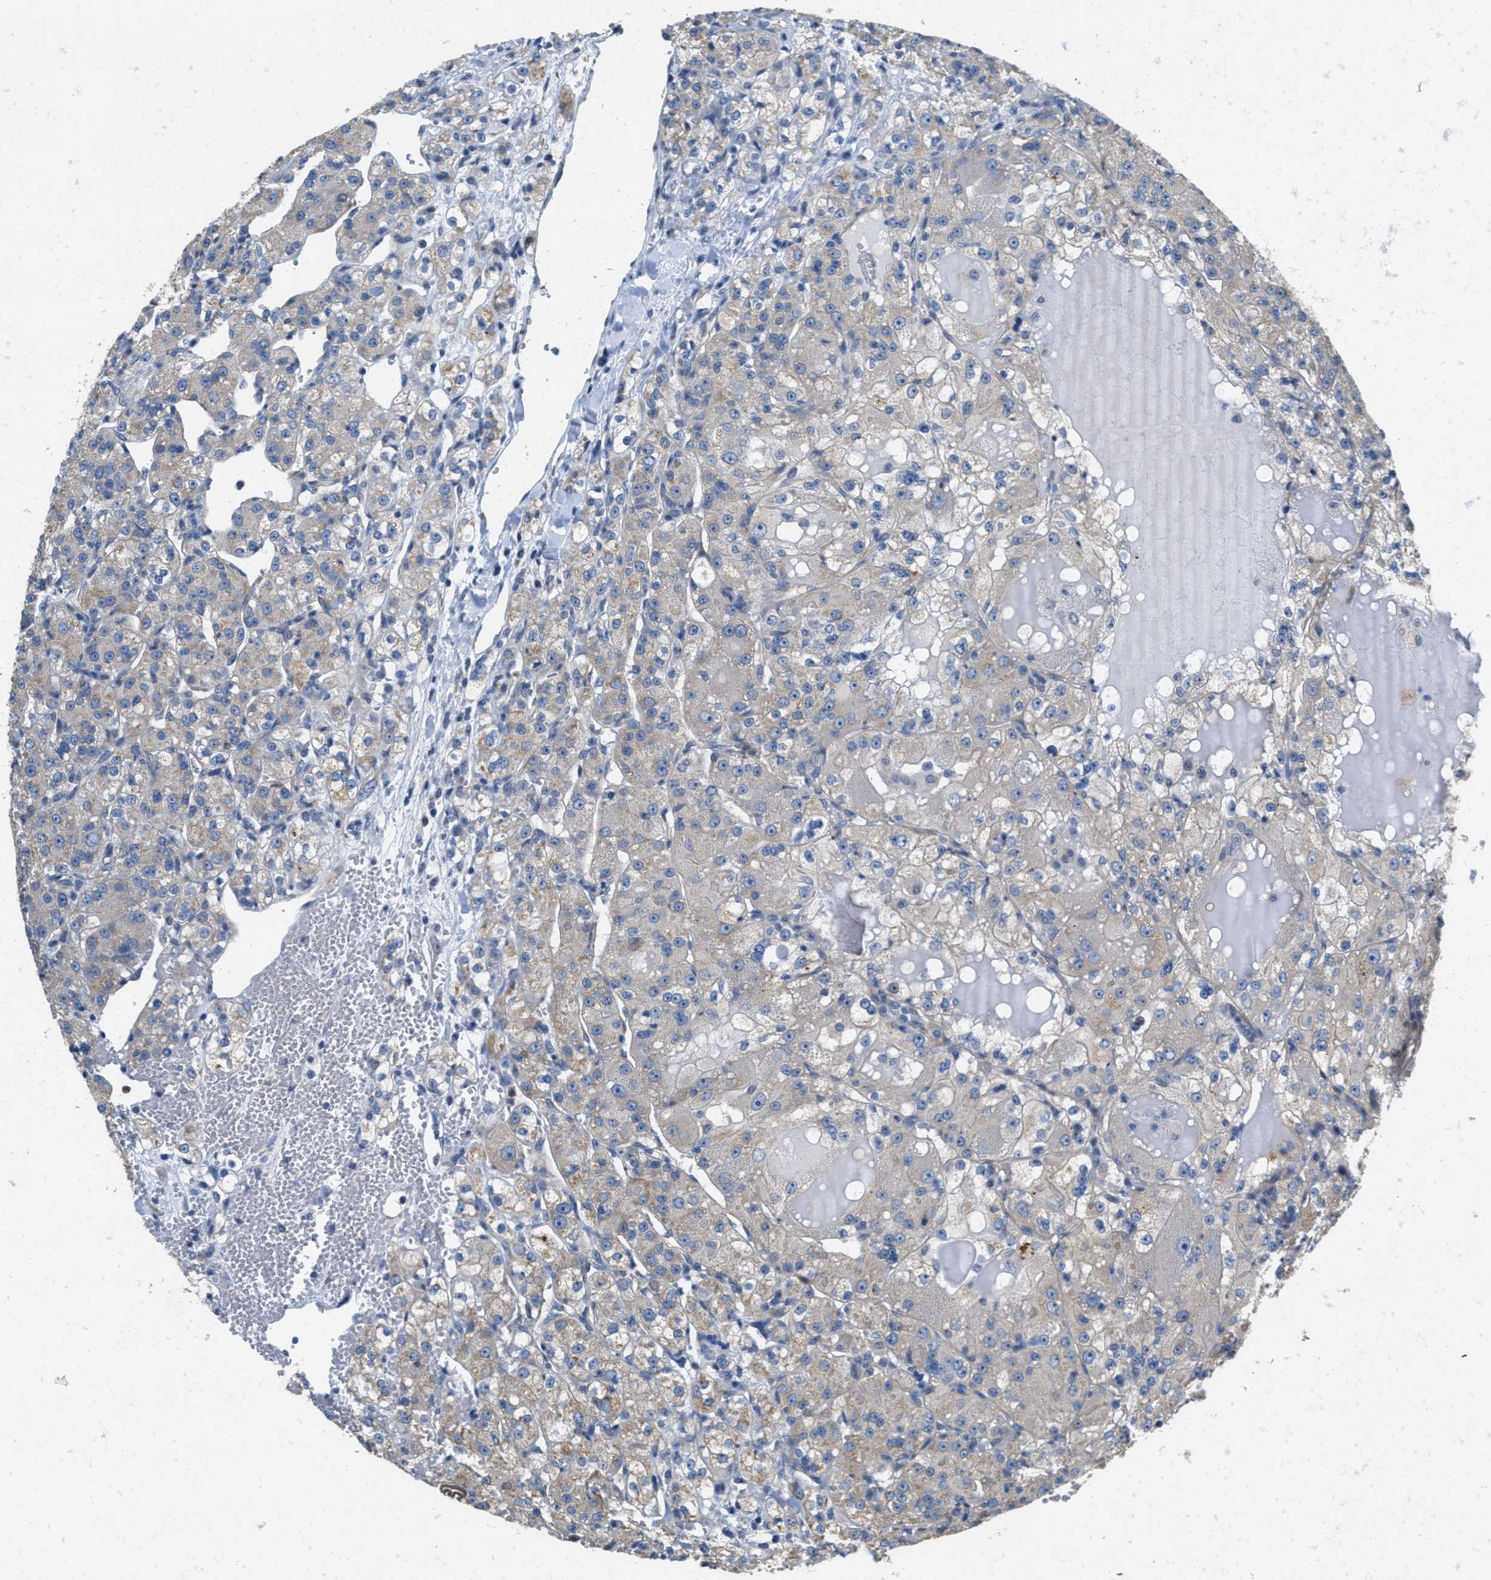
{"staining": {"intensity": "weak", "quantity": "<25%", "location": "cytoplasmic/membranous"}, "tissue": "renal cancer", "cell_type": "Tumor cells", "image_type": "cancer", "snomed": [{"axis": "morphology", "description": "Normal tissue, NOS"}, {"axis": "morphology", "description": "Adenocarcinoma, NOS"}, {"axis": "topography", "description": "Kidney"}], "caption": "Immunohistochemistry image of neoplastic tissue: human renal adenocarcinoma stained with DAB (3,3'-diaminobenzidine) shows no significant protein staining in tumor cells.", "gene": "TOMM70", "patient": {"sex": "male", "age": 61}}